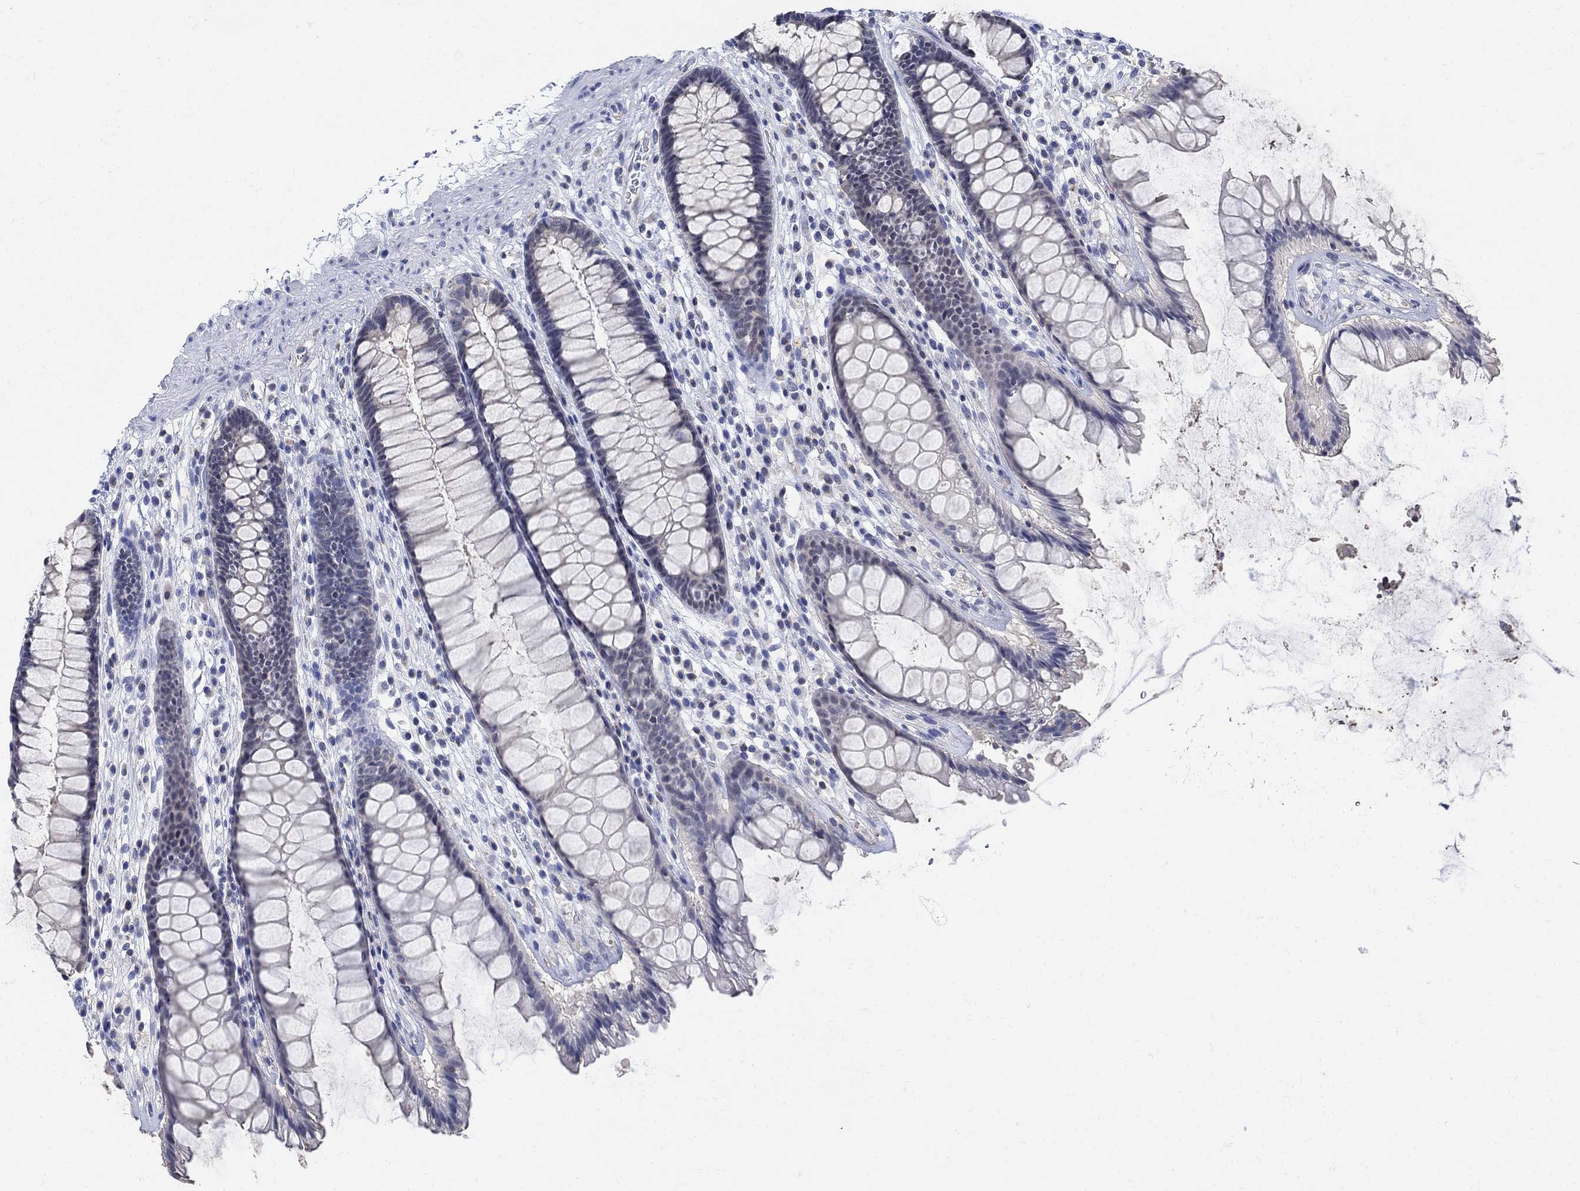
{"staining": {"intensity": "negative", "quantity": "none", "location": "none"}, "tissue": "rectum", "cell_type": "Glandular cells", "image_type": "normal", "snomed": [{"axis": "morphology", "description": "Normal tissue, NOS"}, {"axis": "topography", "description": "Rectum"}], "caption": "IHC histopathology image of unremarkable rectum: rectum stained with DAB exhibits no significant protein positivity in glandular cells.", "gene": "PHF21B", "patient": {"sex": "male", "age": 72}}